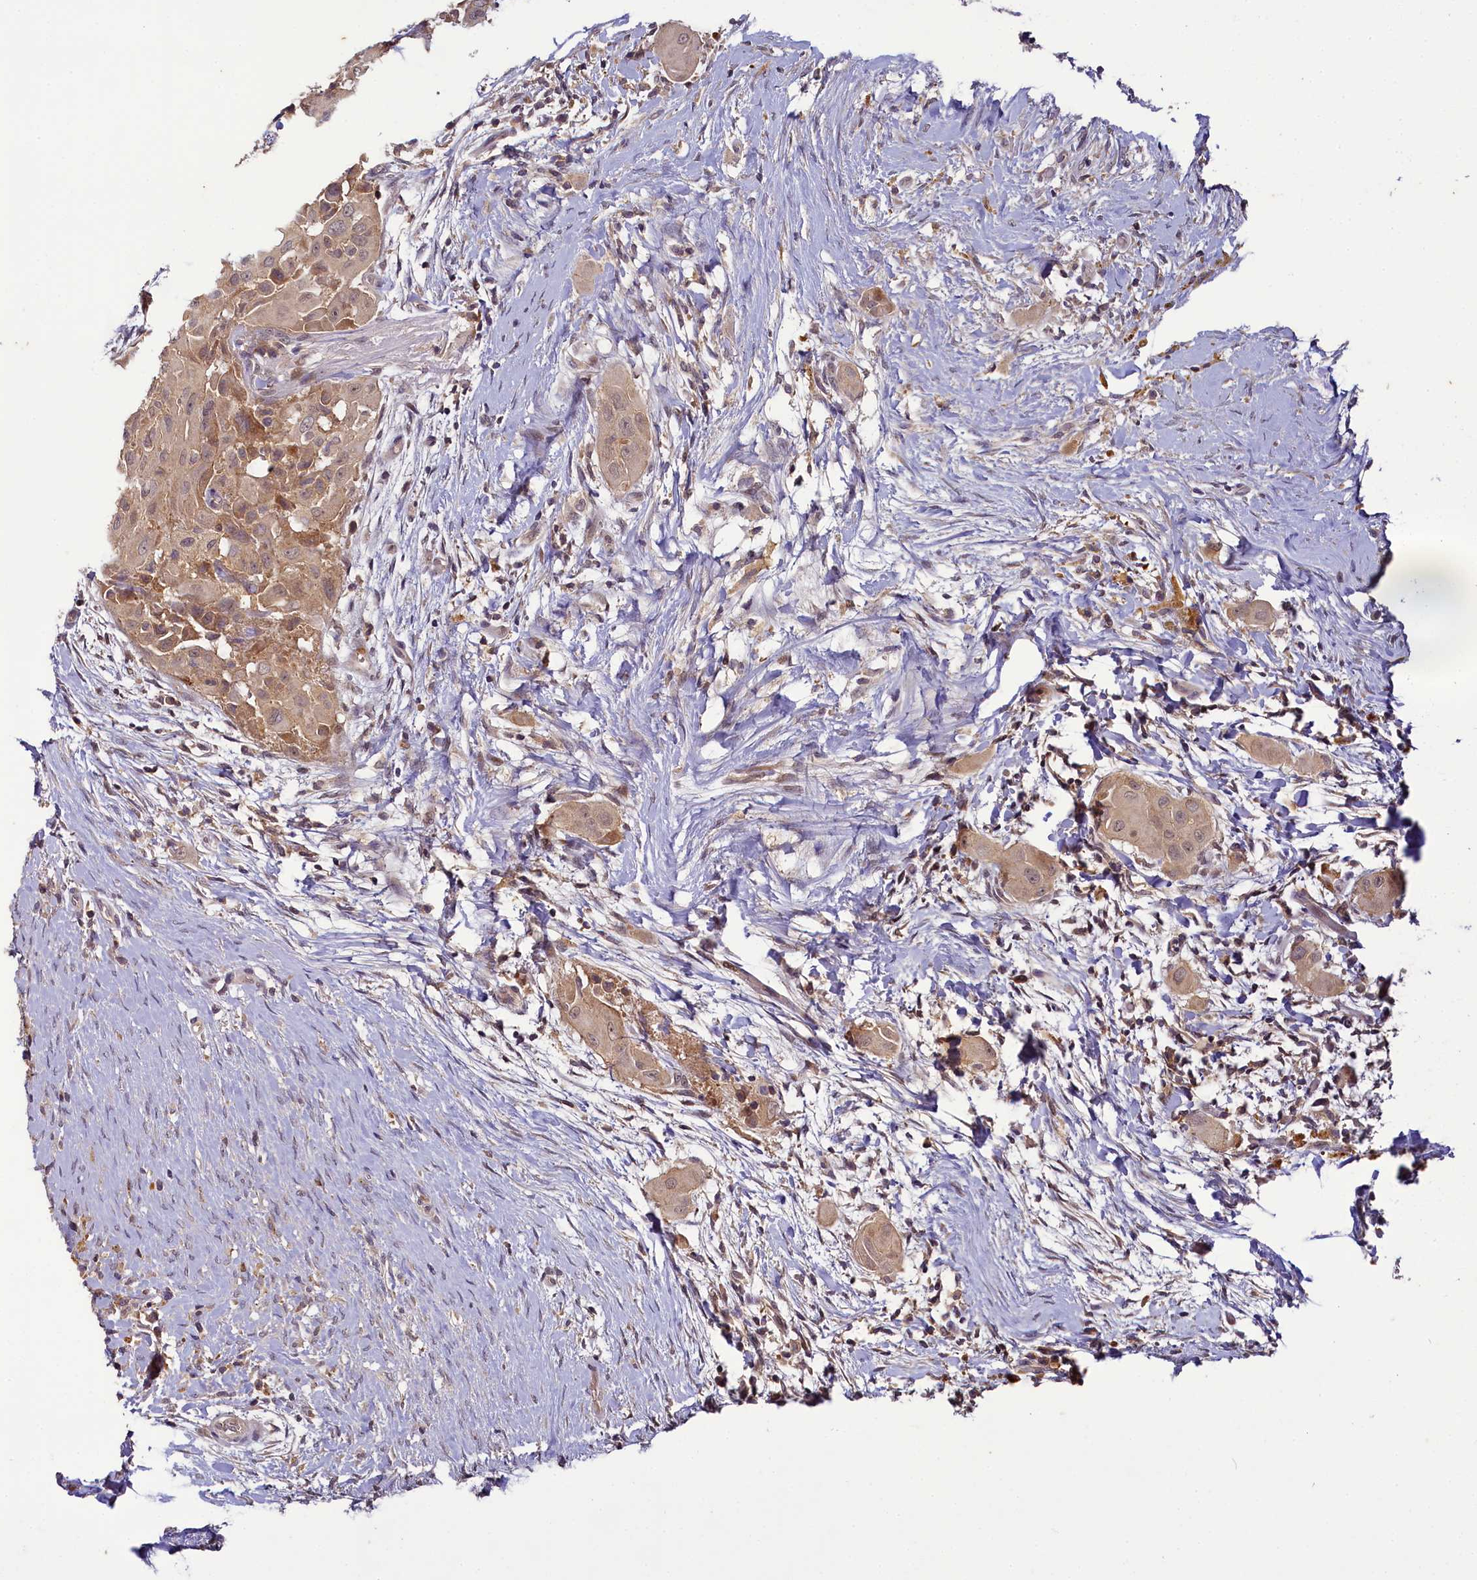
{"staining": {"intensity": "moderate", "quantity": ">75%", "location": "cytoplasmic/membranous"}, "tissue": "thyroid cancer", "cell_type": "Tumor cells", "image_type": "cancer", "snomed": [{"axis": "morphology", "description": "Papillary adenocarcinoma, NOS"}, {"axis": "topography", "description": "Thyroid gland"}], "caption": "Immunohistochemical staining of thyroid papillary adenocarcinoma exhibits medium levels of moderate cytoplasmic/membranous staining in approximately >75% of tumor cells. (brown staining indicates protein expression, while blue staining denotes nuclei).", "gene": "TMEM39A", "patient": {"sex": "female", "age": 59}}